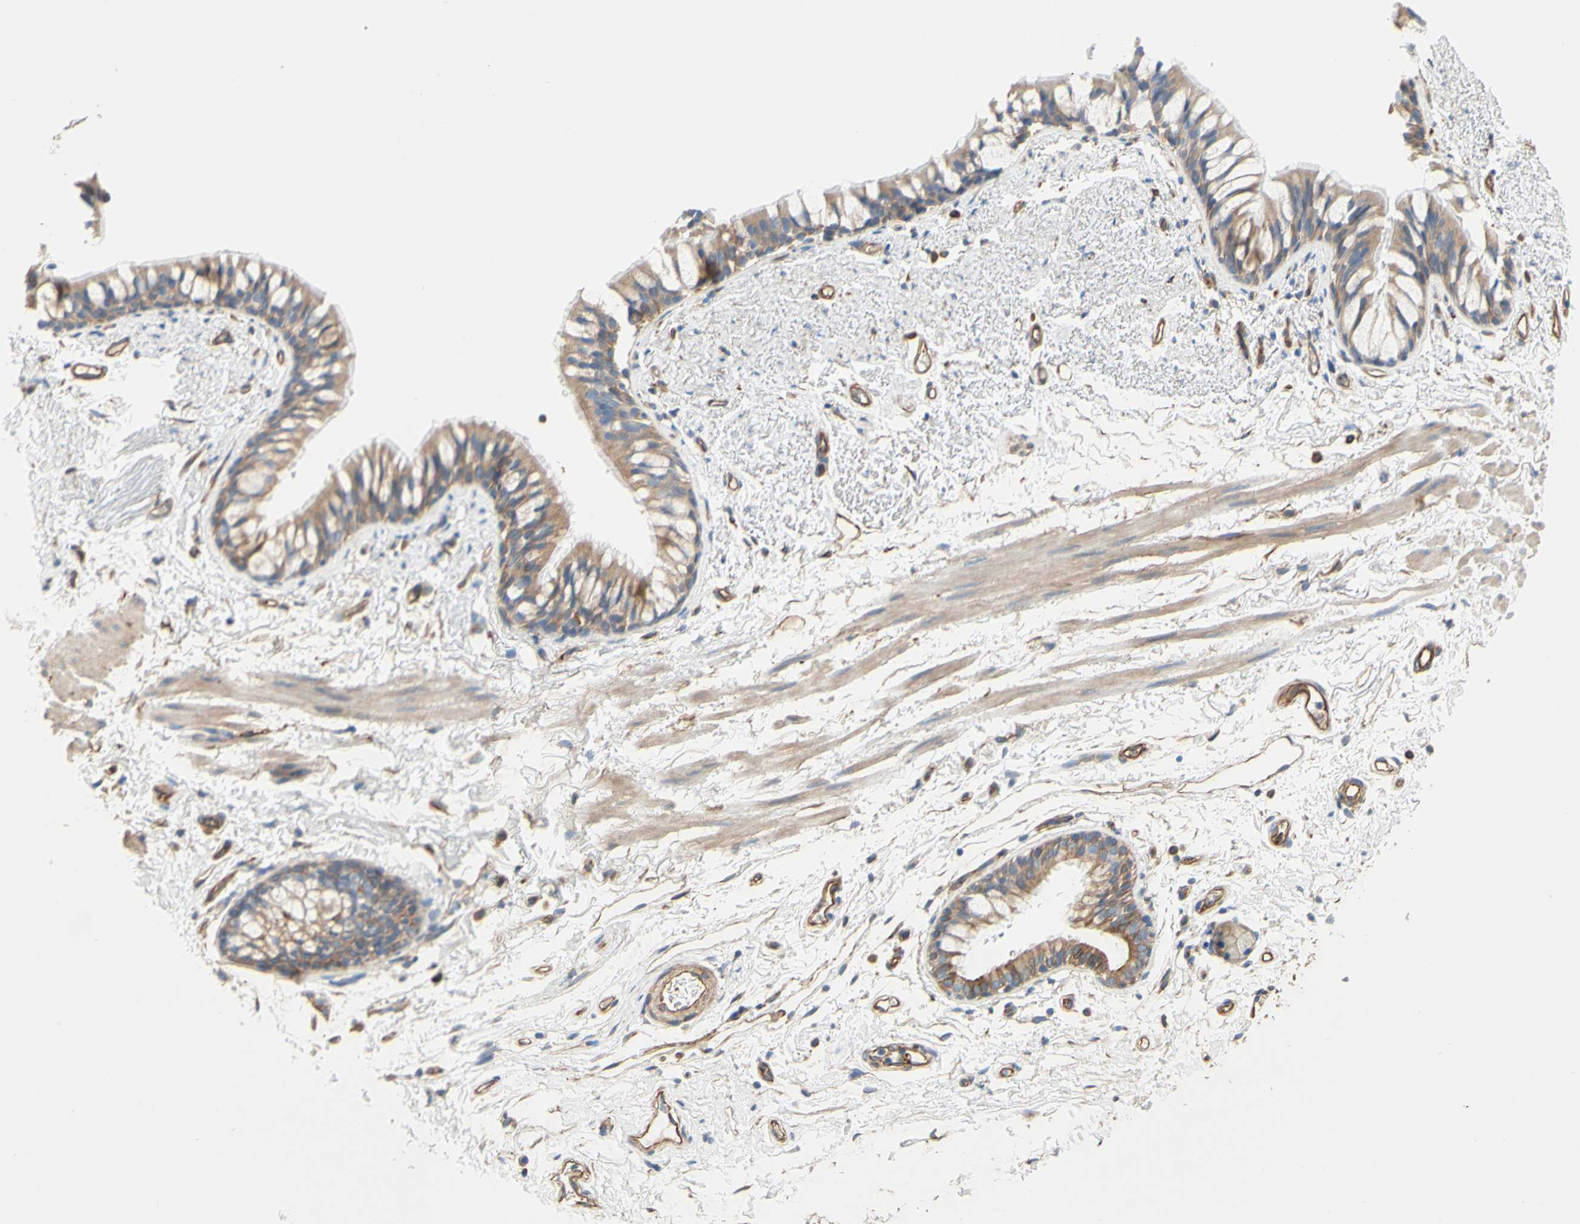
{"staining": {"intensity": "moderate", "quantity": ">75%", "location": "cytoplasmic/membranous"}, "tissue": "adipose tissue", "cell_type": "Adipocytes", "image_type": "normal", "snomed": [{"axis": "morphology", "description": "Normal tissue, NOS"}, {"axis": "topography", "description": "Bronchus"}], "caption": "Adipose tissue stained with immunohistochemistry (IHC) exhibits moderate cytoplasmic/membranous staining in approximately >75% of adipocytes. (Brightfield microscopy of DAB IHC at high magnification).", "gene": "ENDOD1", "patient": {"sex": "female", "age": 73}}